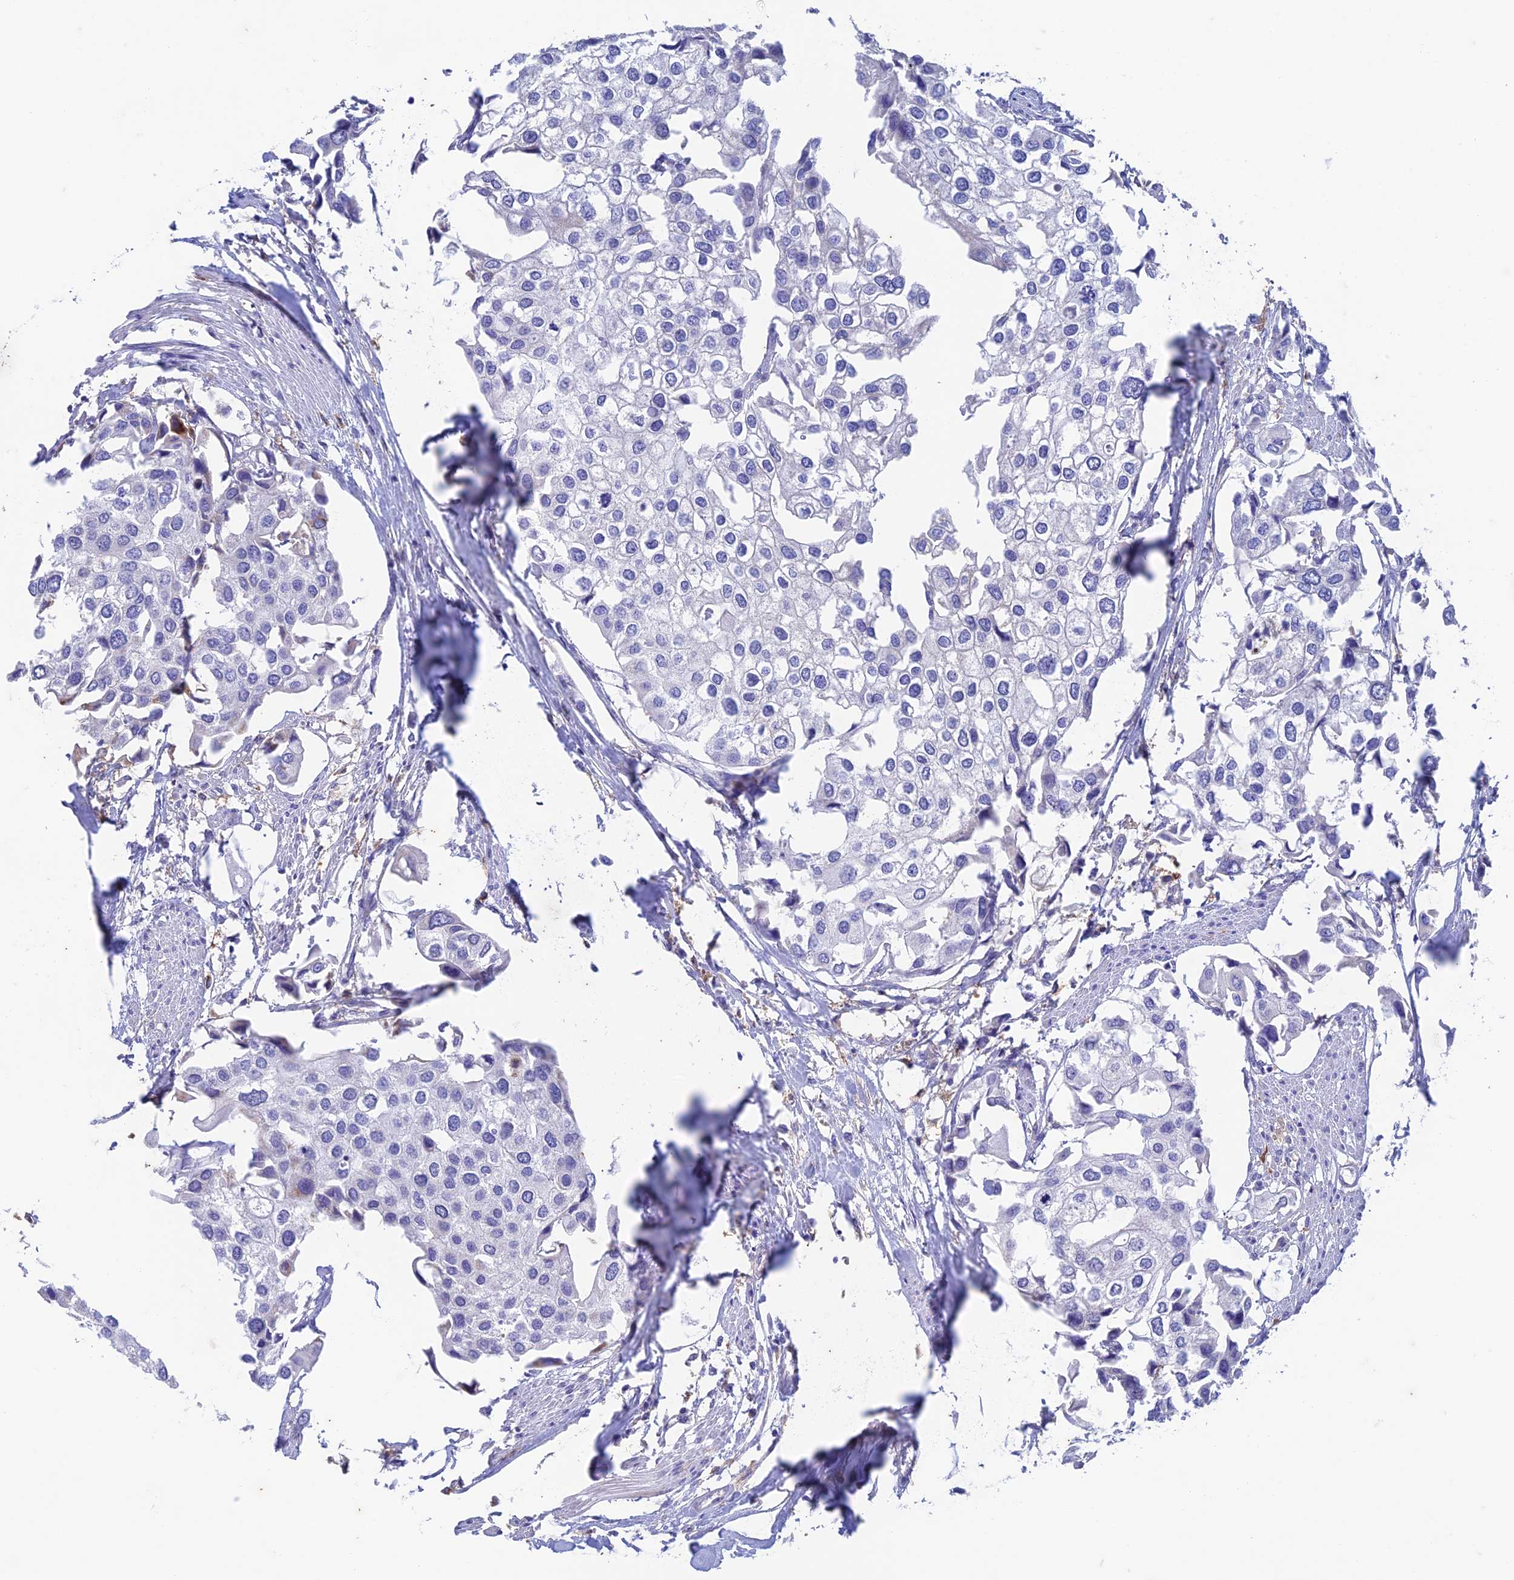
{"staining": {"intensity": "negative", "quantity": "none", "location": "none"}, "tissue": "urothelial cancer", "cell_type": "Tumor cells", "image_type": "cancer", "snomed": [{"axis": "morphology", "description": "Urothelial carcinoma, High grade"}, {"axis": "topography", "description": "Urinary bladder"}], "caption": "There is no significant positivity in tumor cells of urothelial cancer.", "gene": "FGF7", "patient": {"sex": "male", "age": 64}}